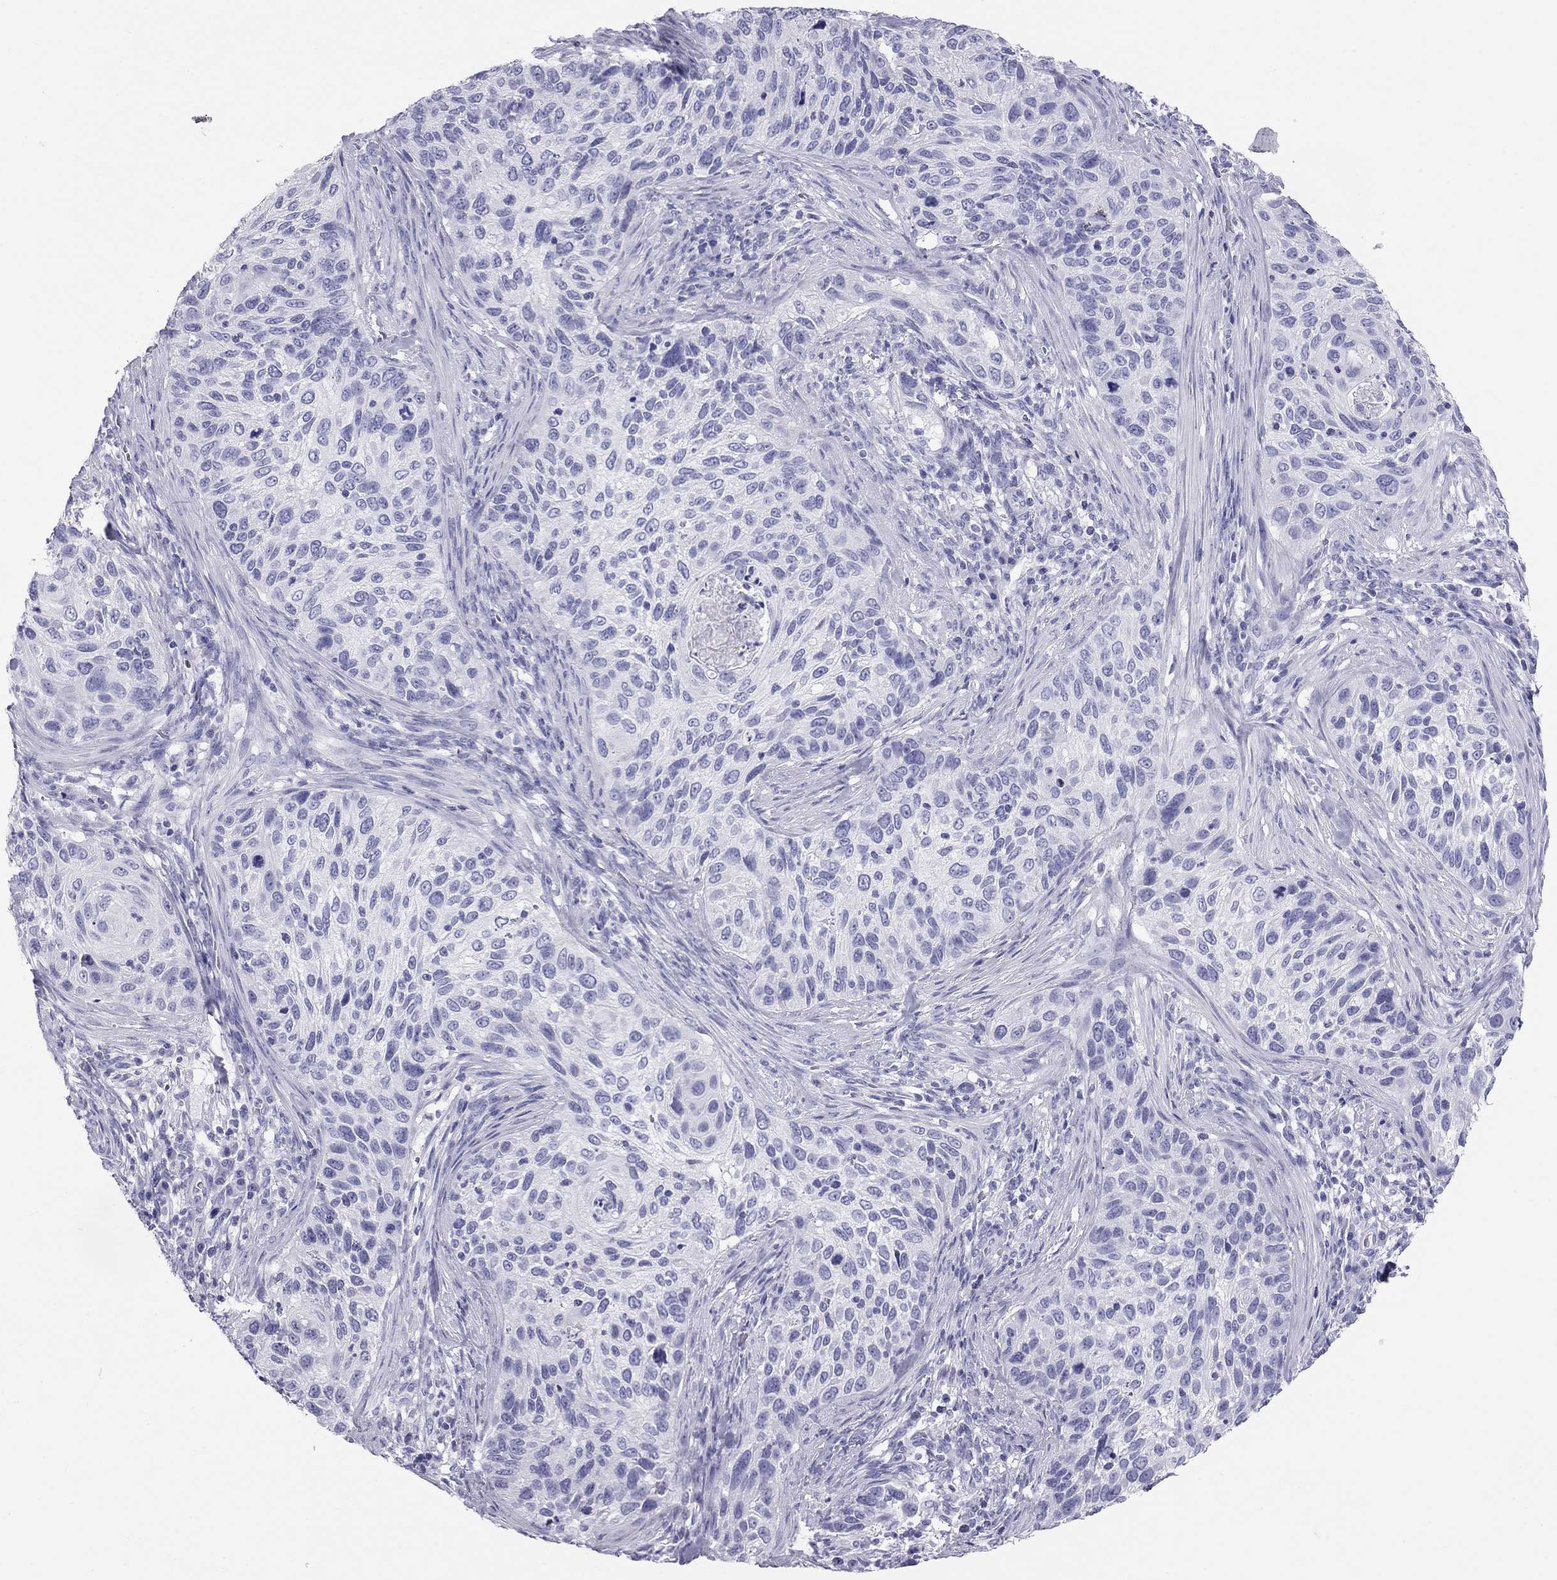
{"staining": {"intensity": "negative", "quantity": "none", "location": "none"}, "tissue": "cervical cancer", "cell_type": "Tumor cells", "image_type": "cancer", "snomed": [{"axis": "morphology", "description": "Squamous cell carcinoma, NOS"}, {"axis": "topography", "description": "Cervix"}], "caption": "DAB (3,3'-diaminobenzidine) immunohistochemical staining of cervical cancer demonstrates no significant expression in tumor cells.", "gene": "TRPM3", "patient": {"sex": "female", "age": 70}}